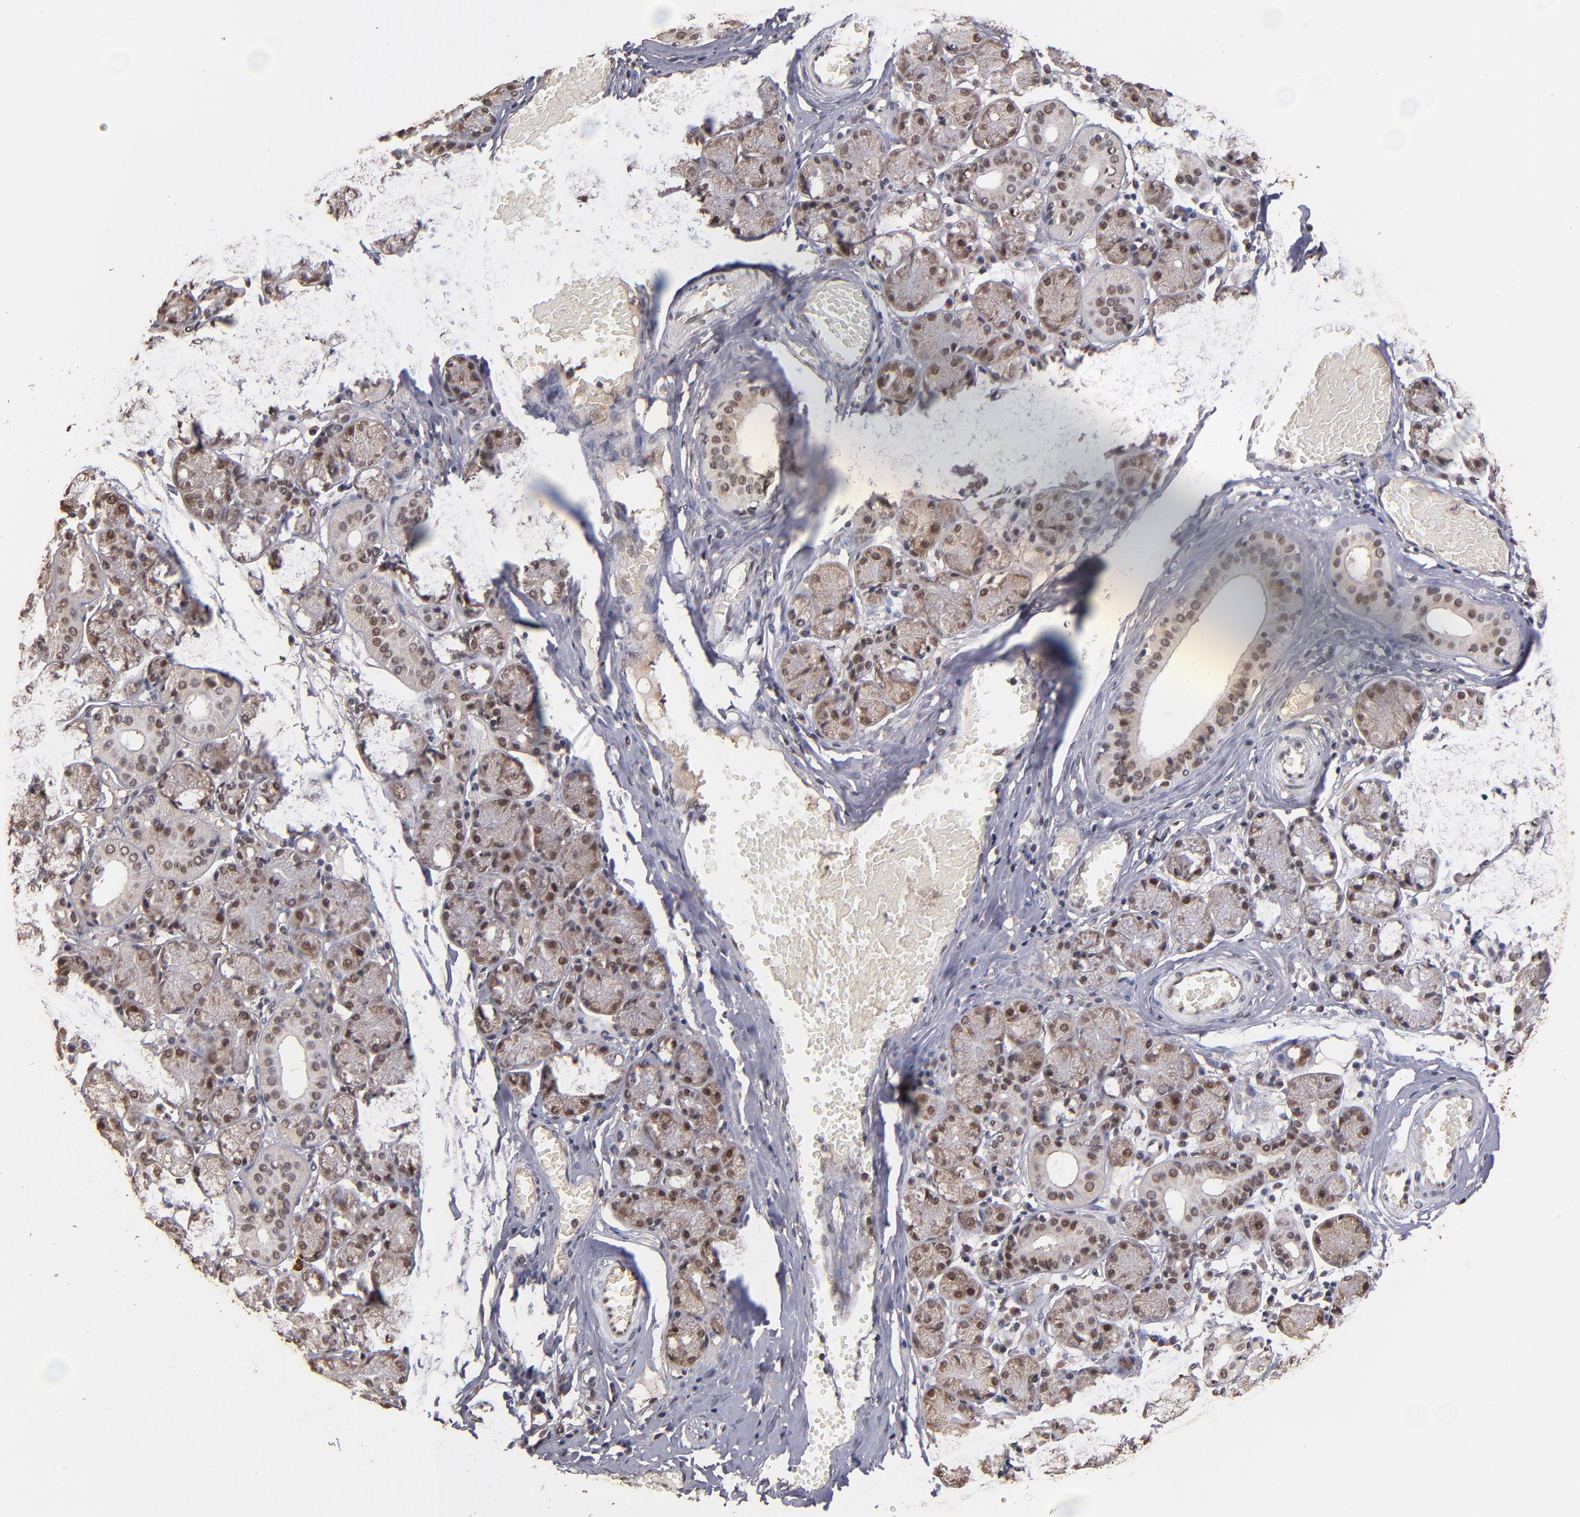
{"staining": {"intensity": "moderate", "quantity": "25%-75%", "location": "nuclear"}, "tissue": "salivary gland", "cell_type": "Glandular cells", "image_type": "normal", "snomed": [{"axis": "morphology", "description": "Normal tissue, NOS"}, {"axis": "topography", "description": "Salivary gland"}], "caption": "Immunohistochemical staining of unremarkable salivary gland demonstrates 25%-75% levels of moderate nuclear protein expression in about 25%-75% of glandular cells.", "gene": "EAPP", "patient": {"sex": "female", "age": 24}}